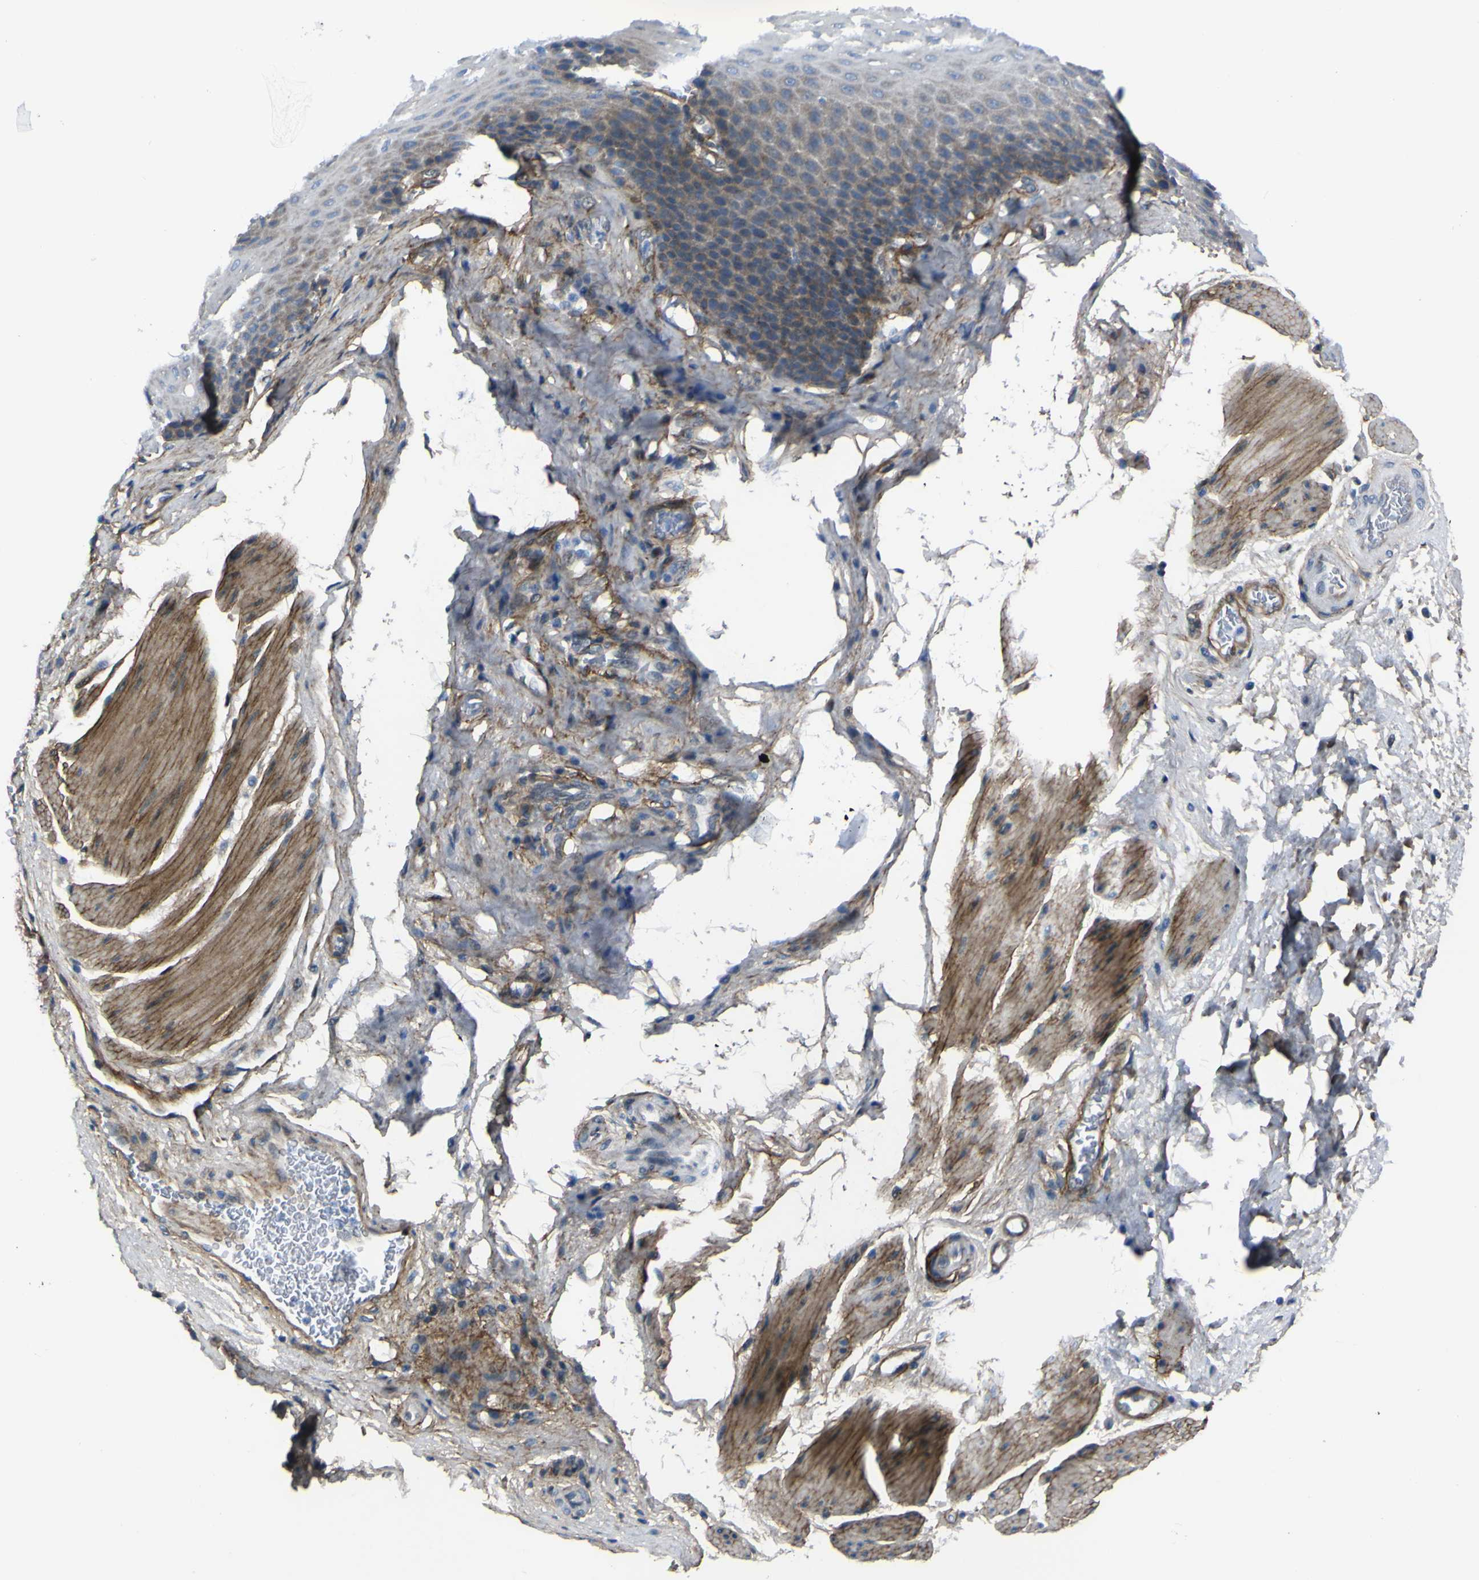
{"staining": {"intensity": "moderate", "quantity": "<25%", "location": "cytoplasmic/membranous"}, "tissue": "esophagus", "cell_type": "Squamous epithelial cells", "image_type": "normal", "snomed": [{"axis": "morphology", "description": "Normal tissue, NOS"}, {"axis": "topography", "description": "Esophagus"}], "caption": "Esophagus stained for a protein (brown) displays moderate cytoplasmic/membranous positive expression in about <25% of squamous epithelial cells.", "gene": "LRRN1", "patient": {"sex": "female", "age": 72}}